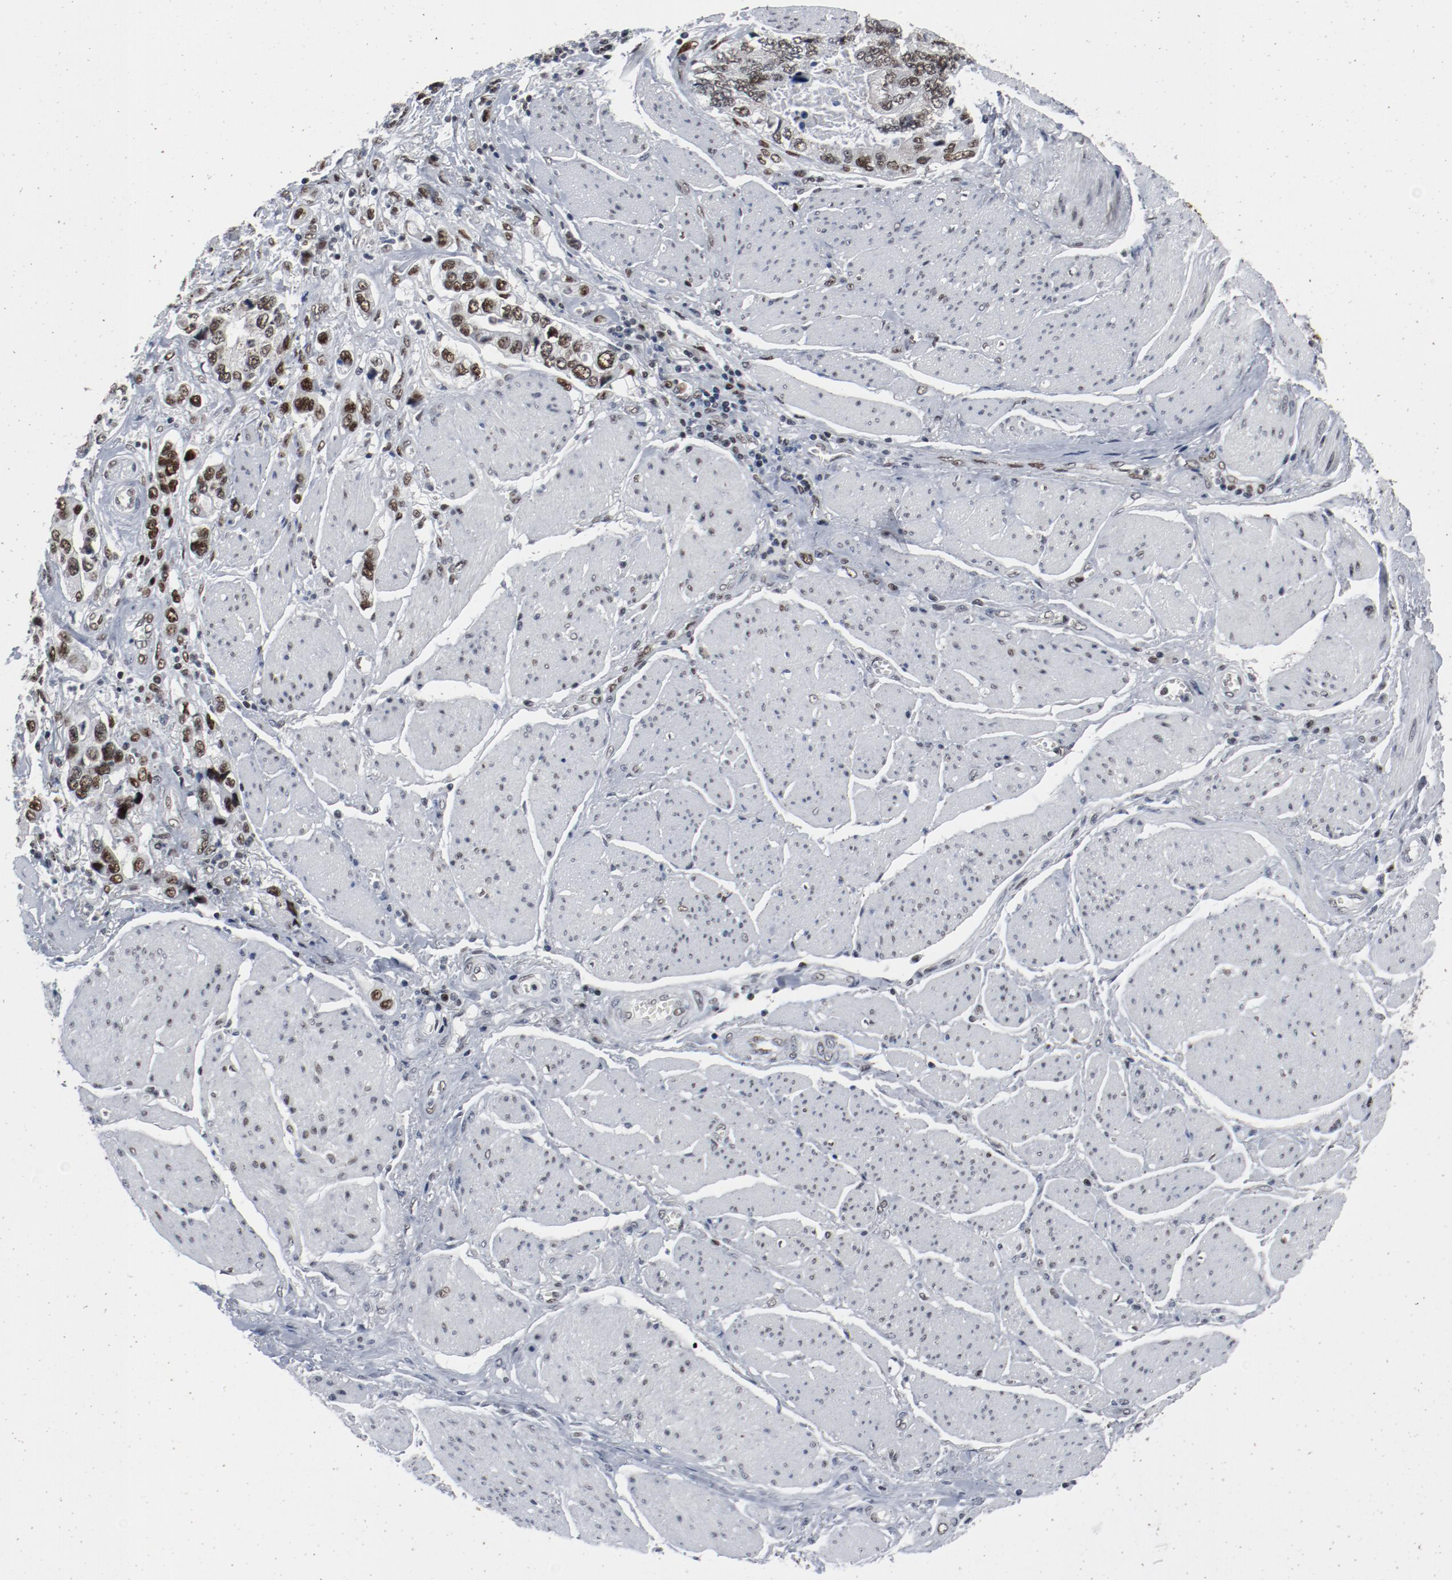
{"staining": {"intensity": "moderate", "quantity": ">75%", "location": "nuclear"}, "tissue": "stomach cancer", "cell_type": "Tumor cells", "image_type": "cancer", "snomed": [{"axis": "morphology", "description": "Adenocarcinoma, NOS"}, {"axis": "topography", "description": "Pancreas"}, {"axis": "topography", "description": "Stomach, upper"}], "caption": "An image showing moderate nuclear staining in approximately >75% of tumor cells in stomach cancer (adenocarcinoma), as visualized by brown immunohistochemical staining.", "gene": "JMJD6", "patient": {"sex": "male", "age": 77}}